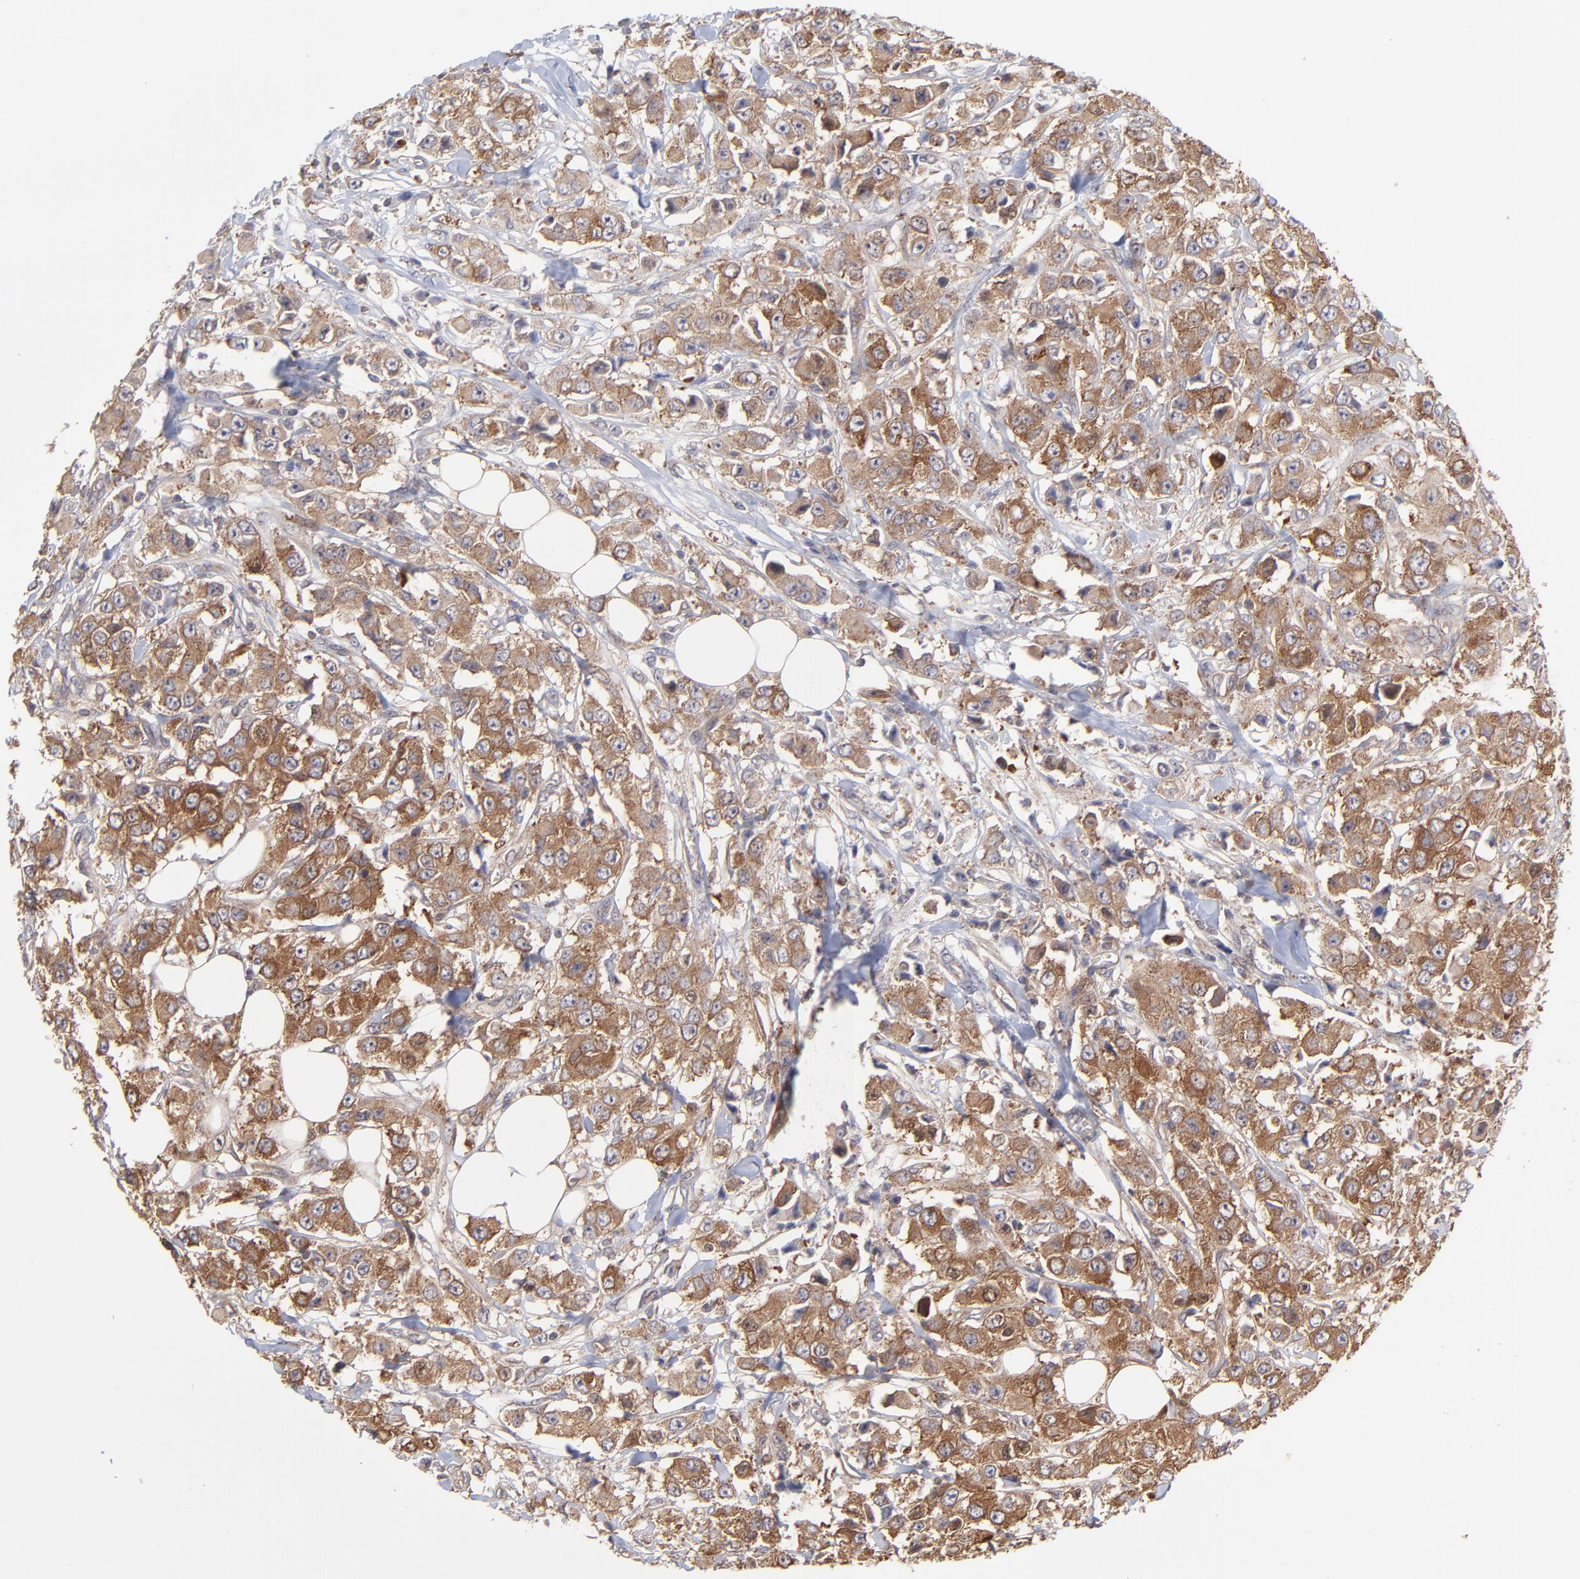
{"staining": {"intensity": "moderate", "quantity": ">75%", "location": "cytoplasmic/membranous"}, "tissue": "breast cancer", "cell_type": "Tumor cells", "image_type": "cancer", "snomed": [{"axis": "morphology", "description": "Duct carcinoma"}, {"axis": "topography", "description": "Breast"}], "caption": "Protein staining of breast cancer tissue reveals moderate cytoplasmic/membranous staining in about >75% of tumor cells.", "gene": "GART", "patient": {"sex": "female", "age": 58}}